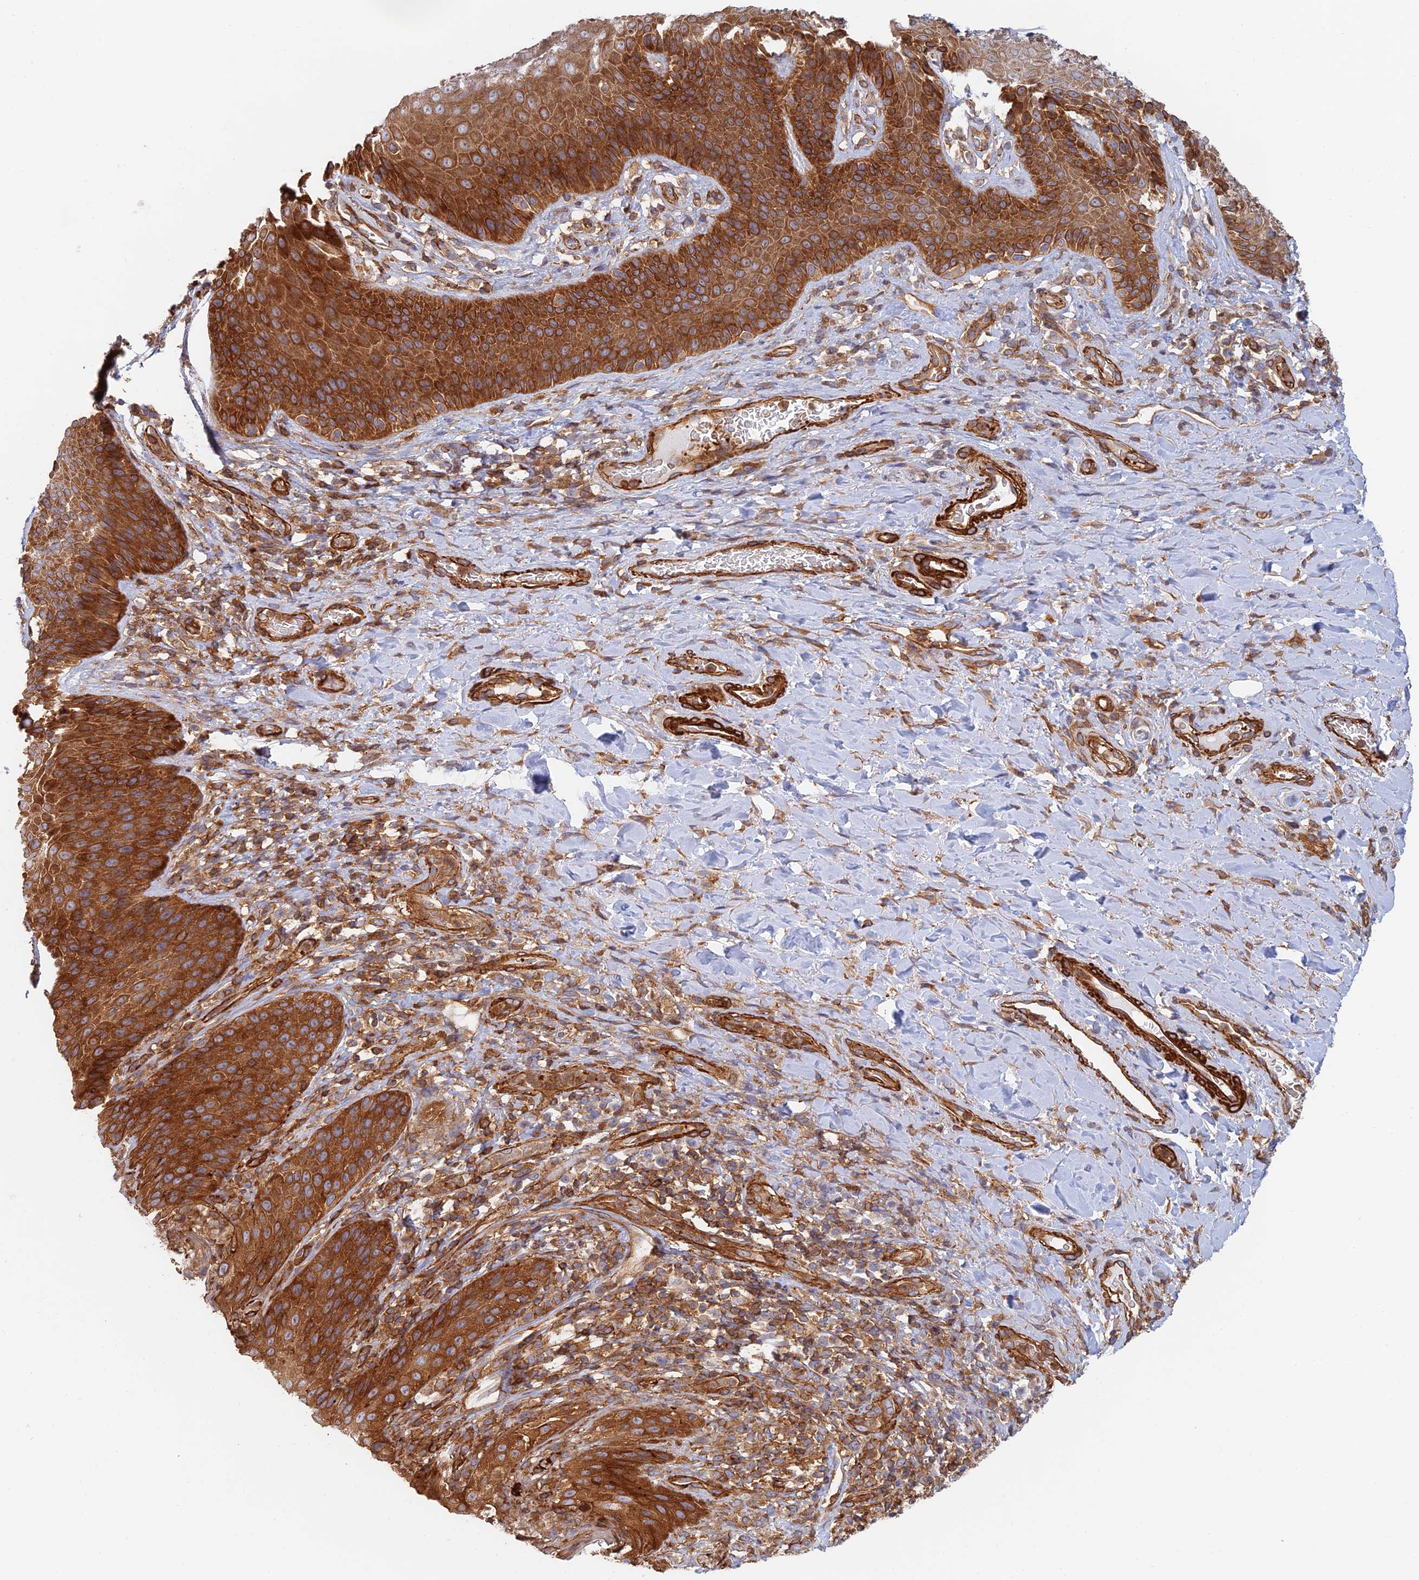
{"staining": {"intensity": "strong", "quantity": ">75%", "location": "cytoplasmic/membranous"}, "tissue": "skin", "cell_type": "Epidermal cells", "image_type": "normal", "snomed": [{"axis": "morphology", "description": "Normal tissue, NOS"}, {"axis": "topography", "description": "Anal"}], "caption": "IHC micrograph of normal human skin stained for a protein (brown), which displays high levels of strong cytoplasmic/membranous positivity in approximately >75% of epidermal cells.", "gene": "PAK4", "patient": {"sex": "female", "age": 89}}